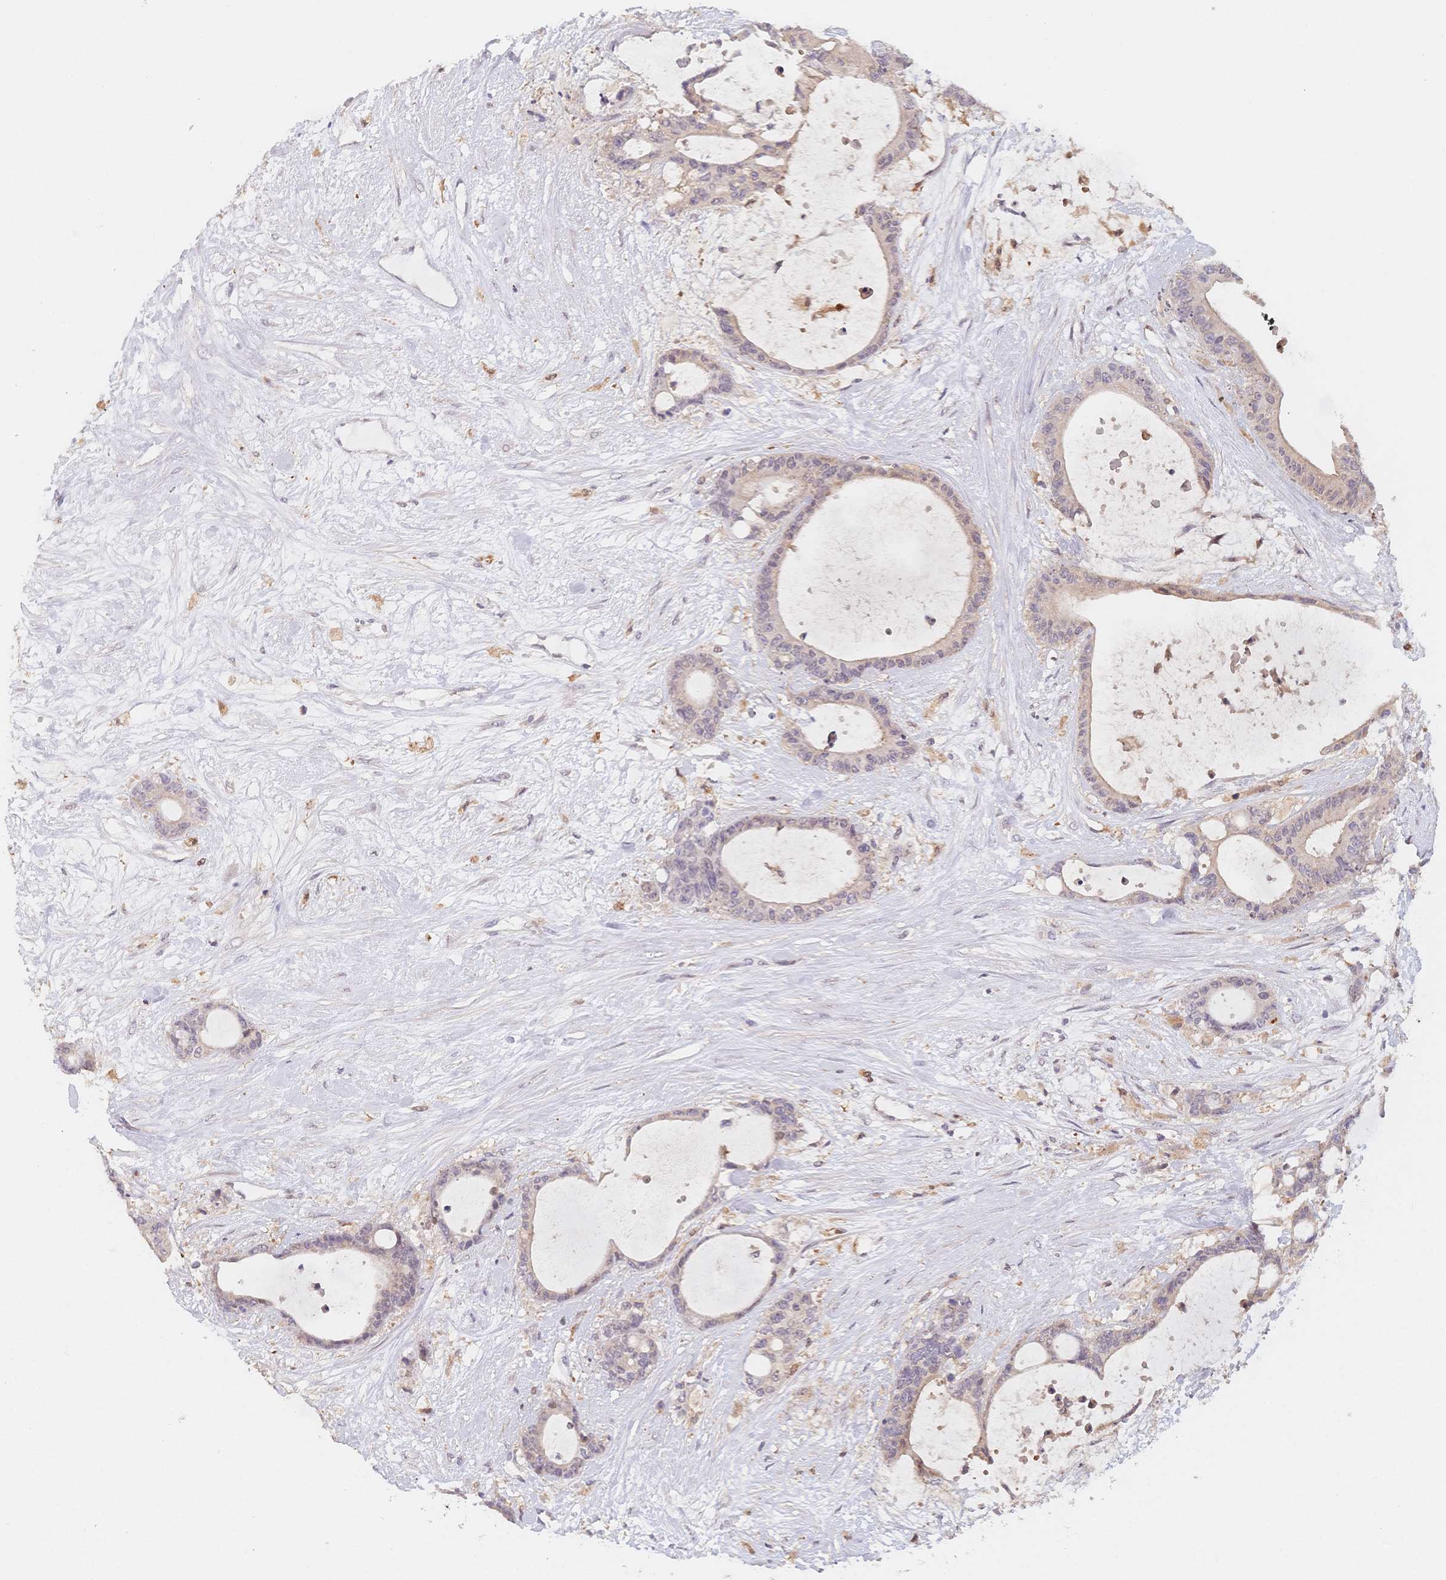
{"staining": {"intensity": "negative", "quantity": "none", "location": "none"}, "tissue": "liver cancer", "cell_type": "Tumor cells", "image_type": "cancer", "snomed": [{"axis": "morphology", "description": "Normal tissue, NOS"}, {"axis": "morphology", "description": "Cholangiocarcinoma"}, {"axis": "topography", "description": "Liver"}, {"axis": "topography", "description": "Peripheral nerve tissue"}], "caption": "IHC of human liver cholangiocarcinoma reveals no staining in tumor cells.", "gene": "C12orf75", "patient": {"sex": "female", "age": 73}}